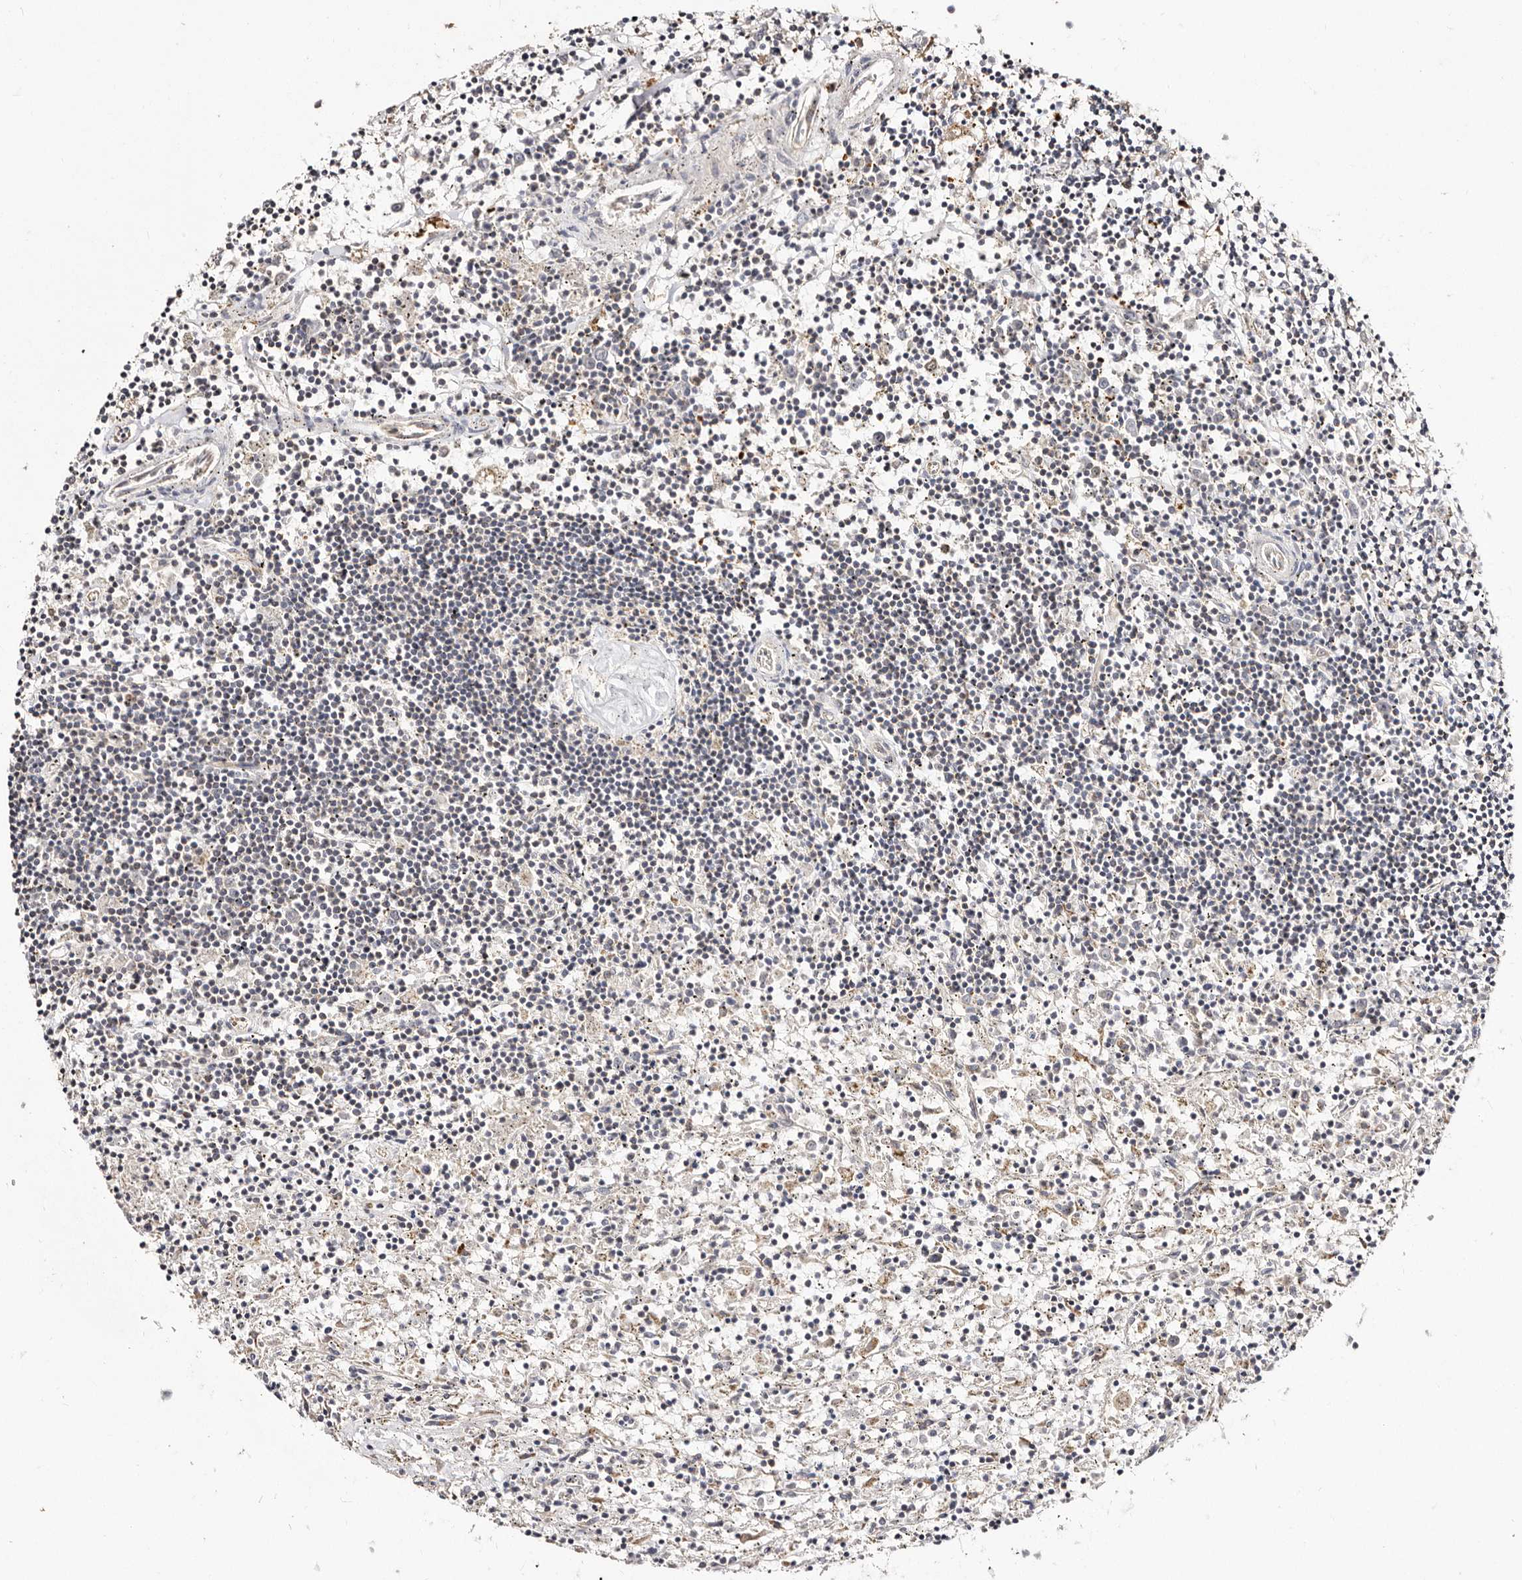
{"staining": {"intensity": "negative", "quantity": "none", "location": "none"}, "tissue": "lymphoma", "cell_type": "Tumor cells", "image_type": "cancer", "snomed": [{"axis": "morphology", "description": "Malignant lymphoma, non-Hodgkin's type, Low grade"}, {"axis": "topography", "description": "Spleen"}], "caption": "The histopathology image exhibits no significant staining in tumor cells of malignant lymphoma, non-Hodgkin's type (low-grade).", "gene": "BAIAP2L1", "patient": {"sex": "male", "age": 76}}